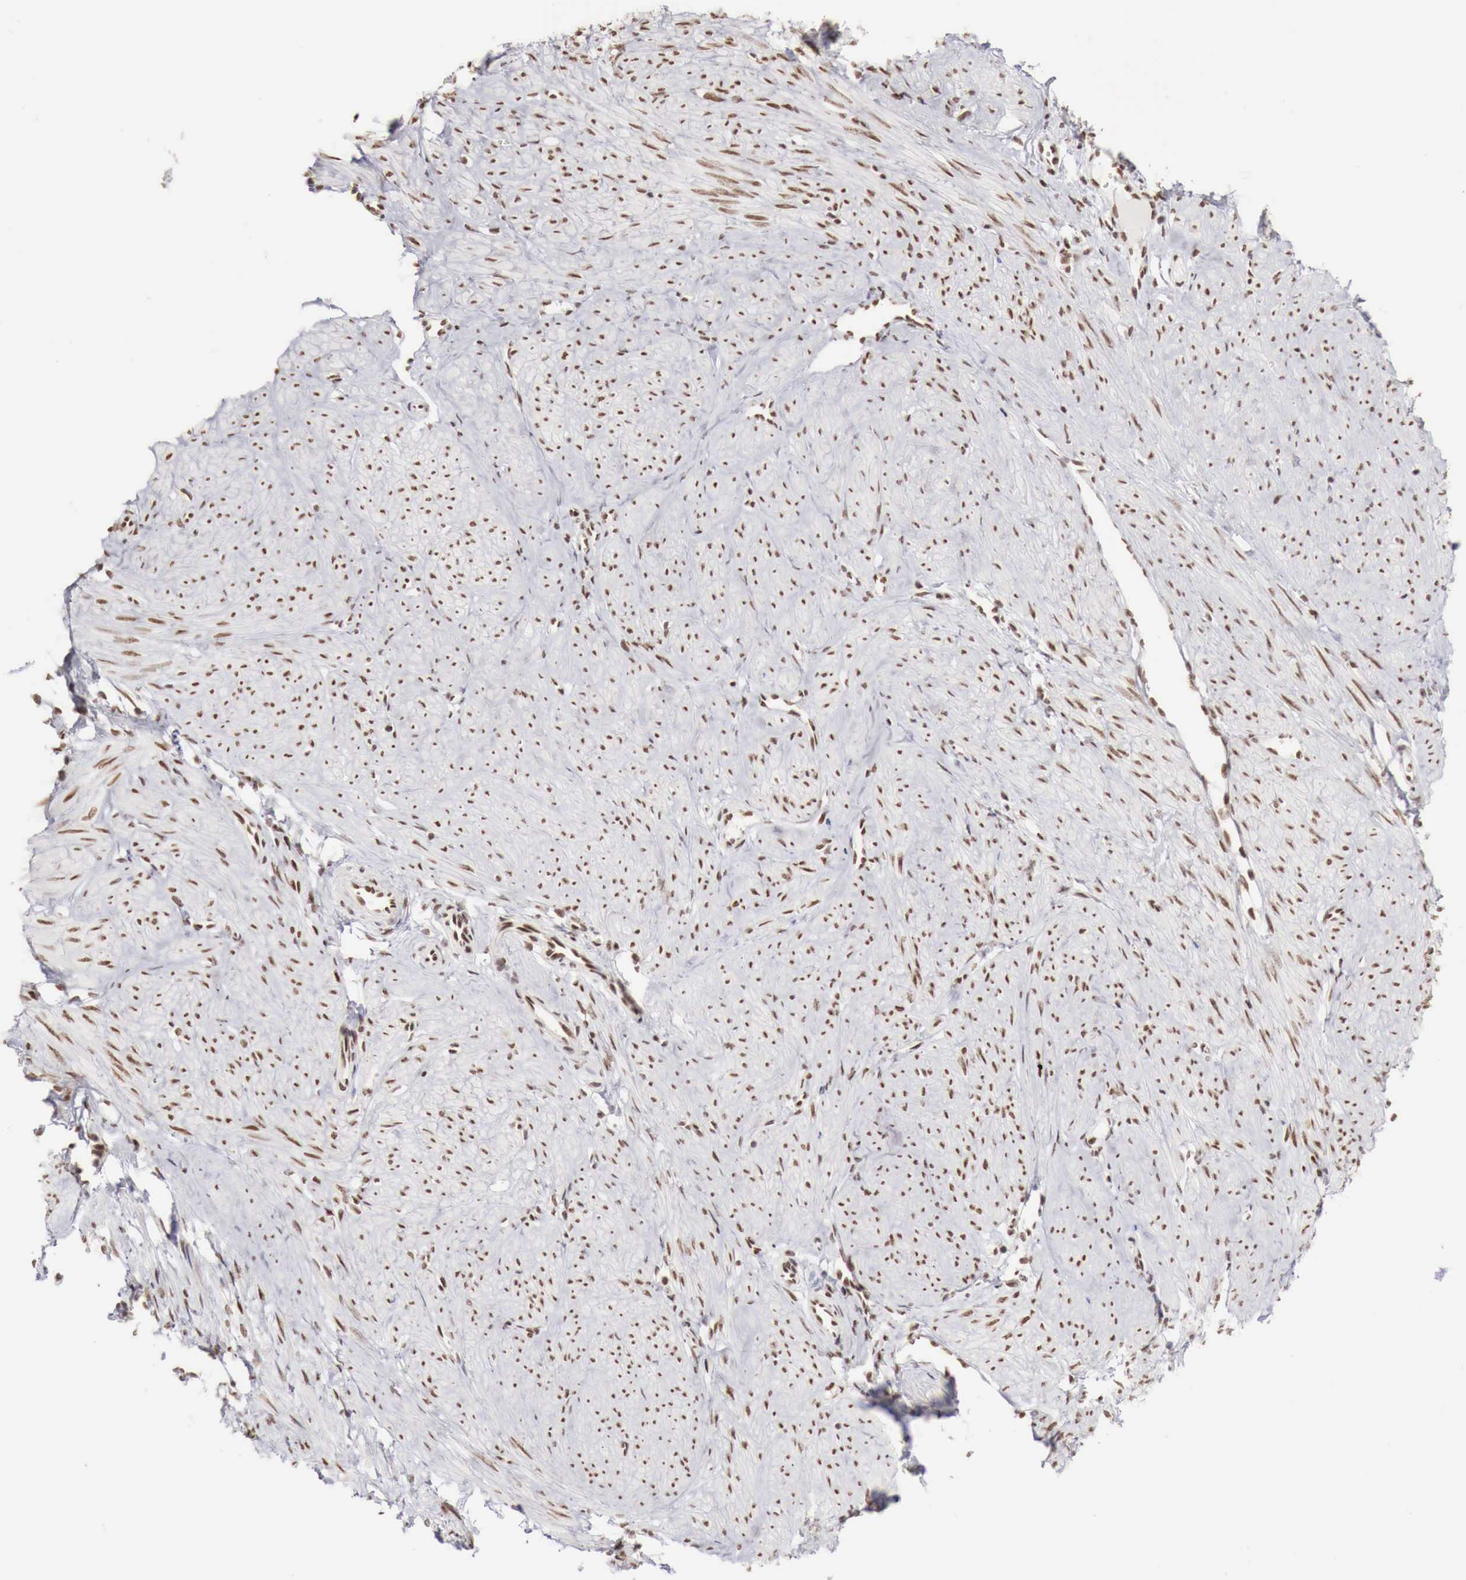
{"staining": {"intensity": "strong", "quantity": "25%-75%", "location": "nuclear"}, "tissue": "smooth muscle", "cell_type": "Smooth muscle cells", "image_type": "normal", "snomed": [{"axis": "morphology", "description": "Normal tissue, NOS"}, {"axis": "topography", "description": "Uterus"}], "caption": "Immunohistochemistry (IHC) staining of normal smooth muscle, which exhibits high levels of strong nuclear positivity in approximately 25%-75% of smooth muscle cells indicating strong nuclear protein positivity. The staining was performed using DAB (brown) for protein detection and nuclei were counterstained in hematoxylin (blue).", "gene": "PHF14", "patient": {"sex": "female", "age": 45}}